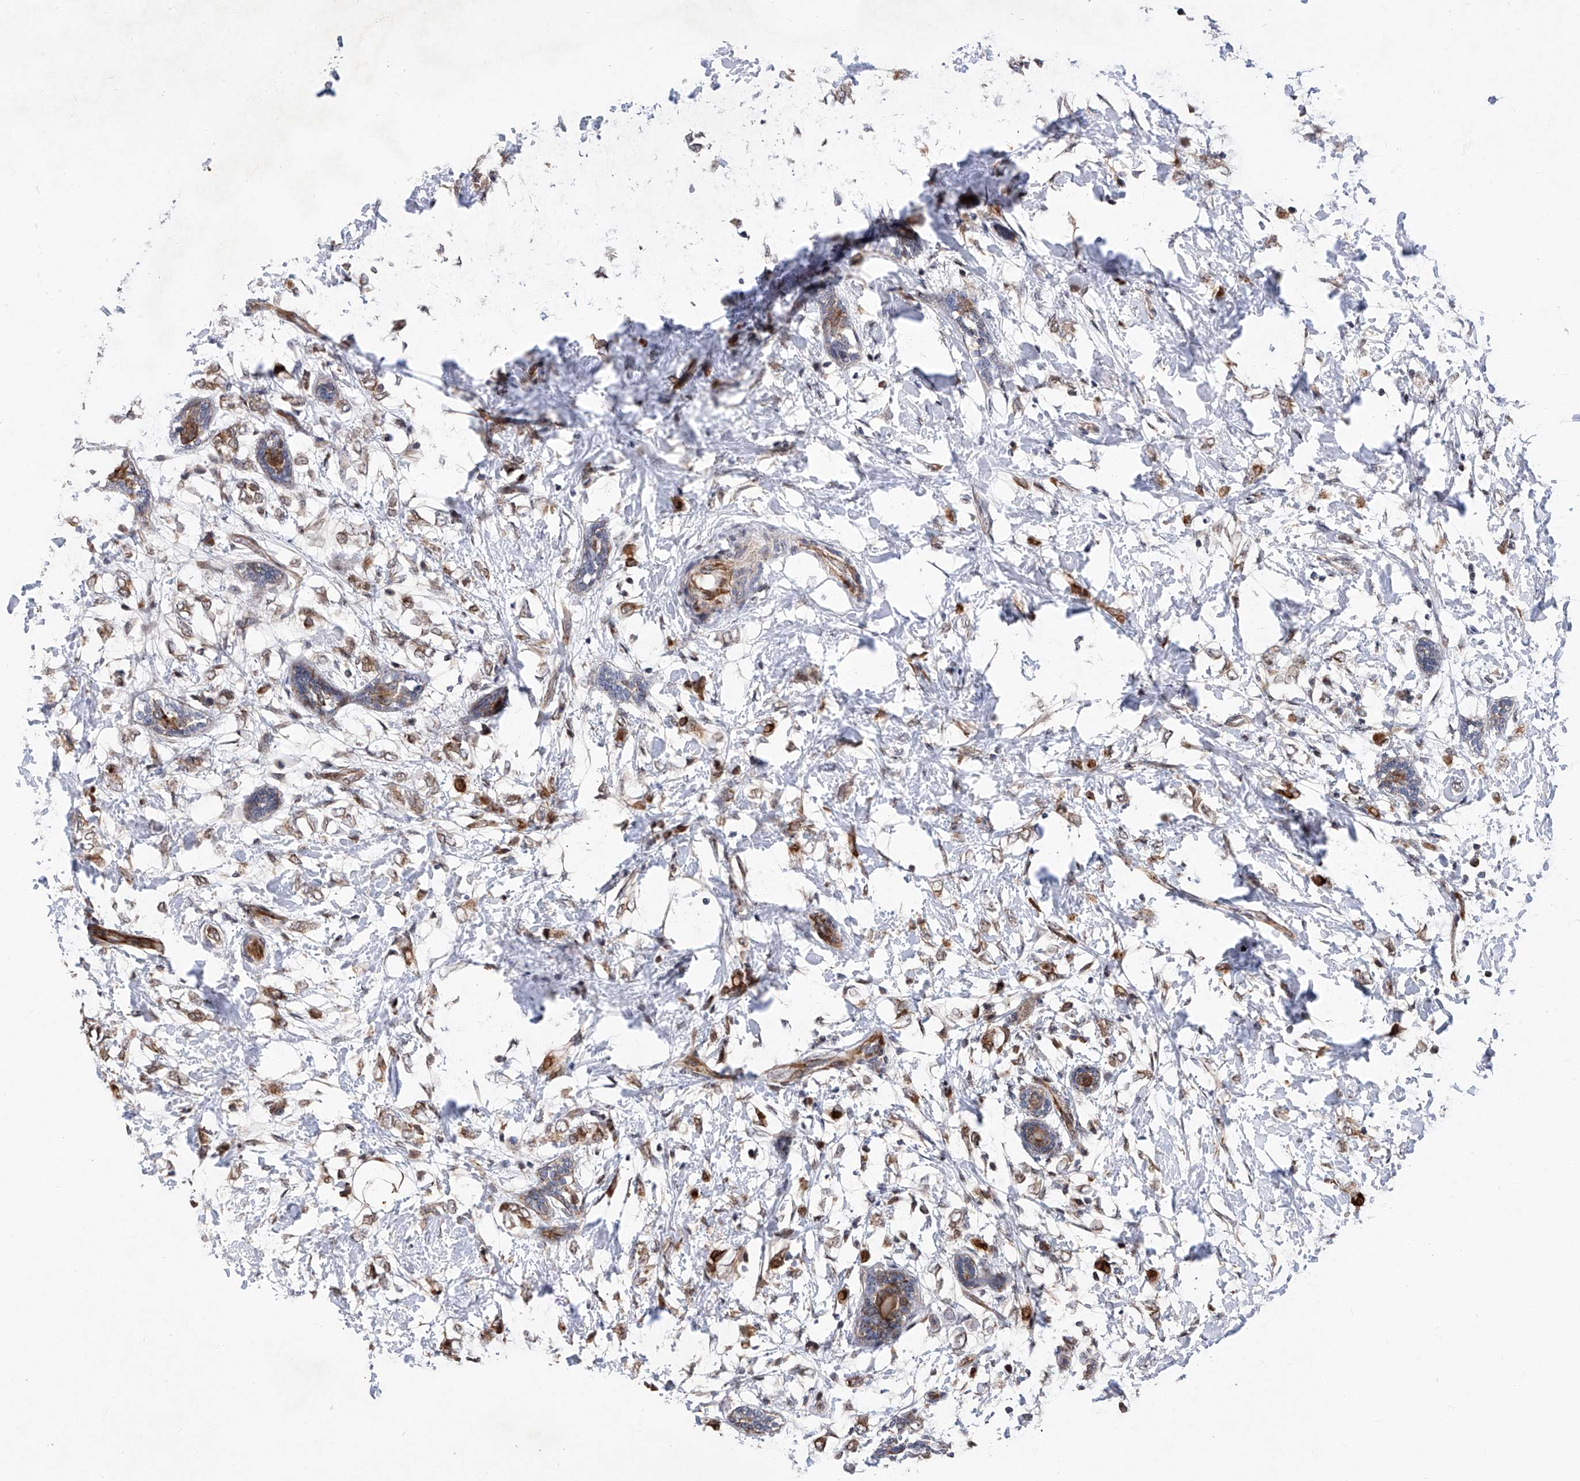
{"staining": {"intensity": "moderate", "quantity": ">75%", "location": "cytoplasmic/membranous"}, "tissue": "breast cancer", "cell_type": "Tumor cells", "image_type": "cancer", "snomed": [{"axis": "morphology", "description": "Normal tissue, NOS"}, {"axis": "morphology", "description": "Lobular carcinoma"}, {"axis": "topography", "description": "Breast"}], "caption": "High-power microscopy captured an IHC histopathology image of breast cancer (lobular carcinoma), revealing moderate cytoplasmic/membranous positivity in approximately >75% of tumor cells.", "gene": "FARP2", "patient": {"sex": "female", "age": 47}}